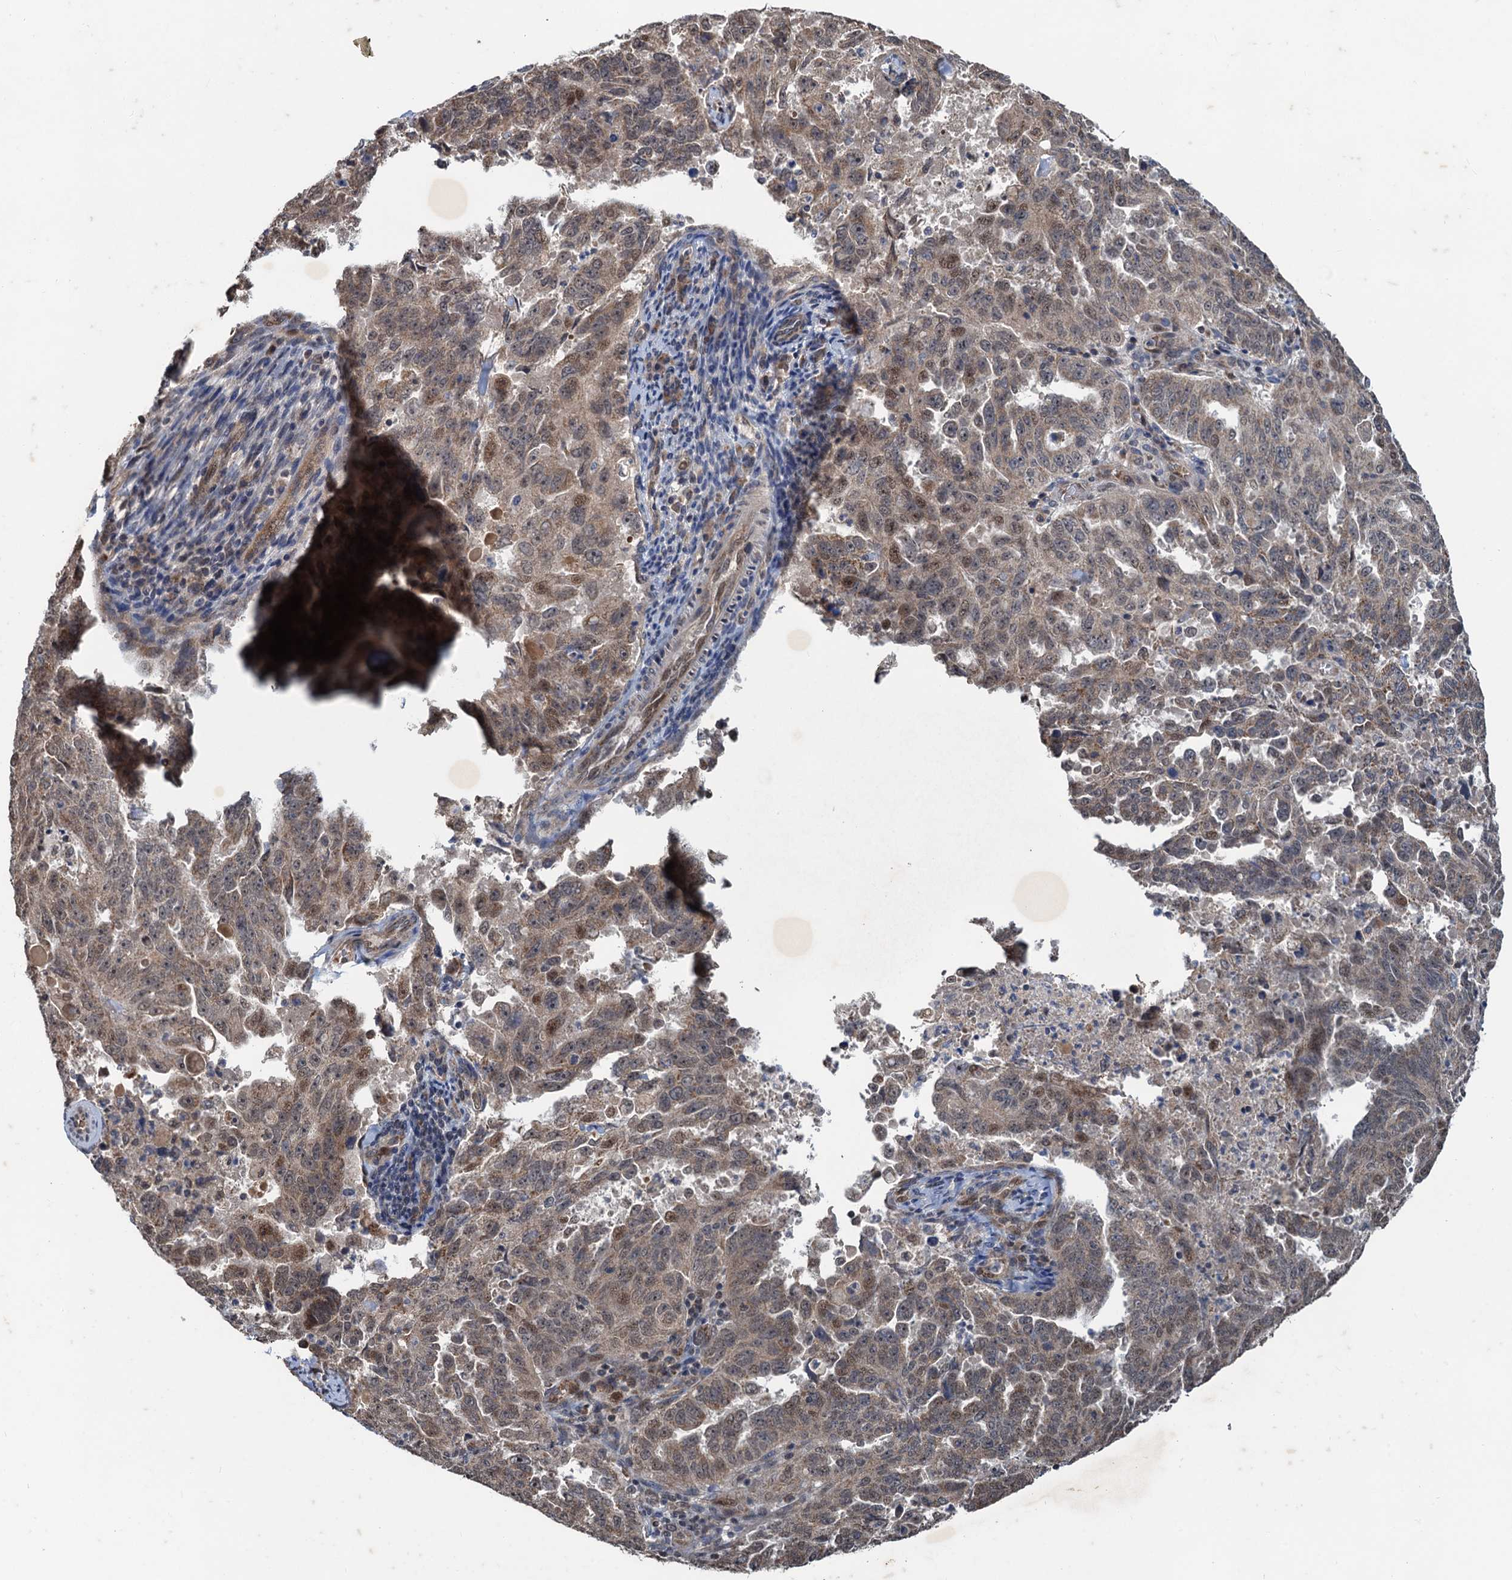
{"staining": {"intensity": "moderate", "quantity": "25%-75%", "location": "cytoplasmic/membranous,nuclear"}, "tissue": "endometrial cancer", "cell_type": "Tumor cells", "image_type": "cancer", "snomed": [{"axis": "morphology", "description": "Adenocarcinoma, NOS"}, {"axis": "topography", "description": "Endometrium"}], "caption": "Human endometrial cancer stained for a protein (brown) shows moderate cytoplasmic/membranous and nuclear positive expression in about 25%-75% of tumor cells.", "gene": "REP15", "patient": {"sex": "female", "age": 65}}